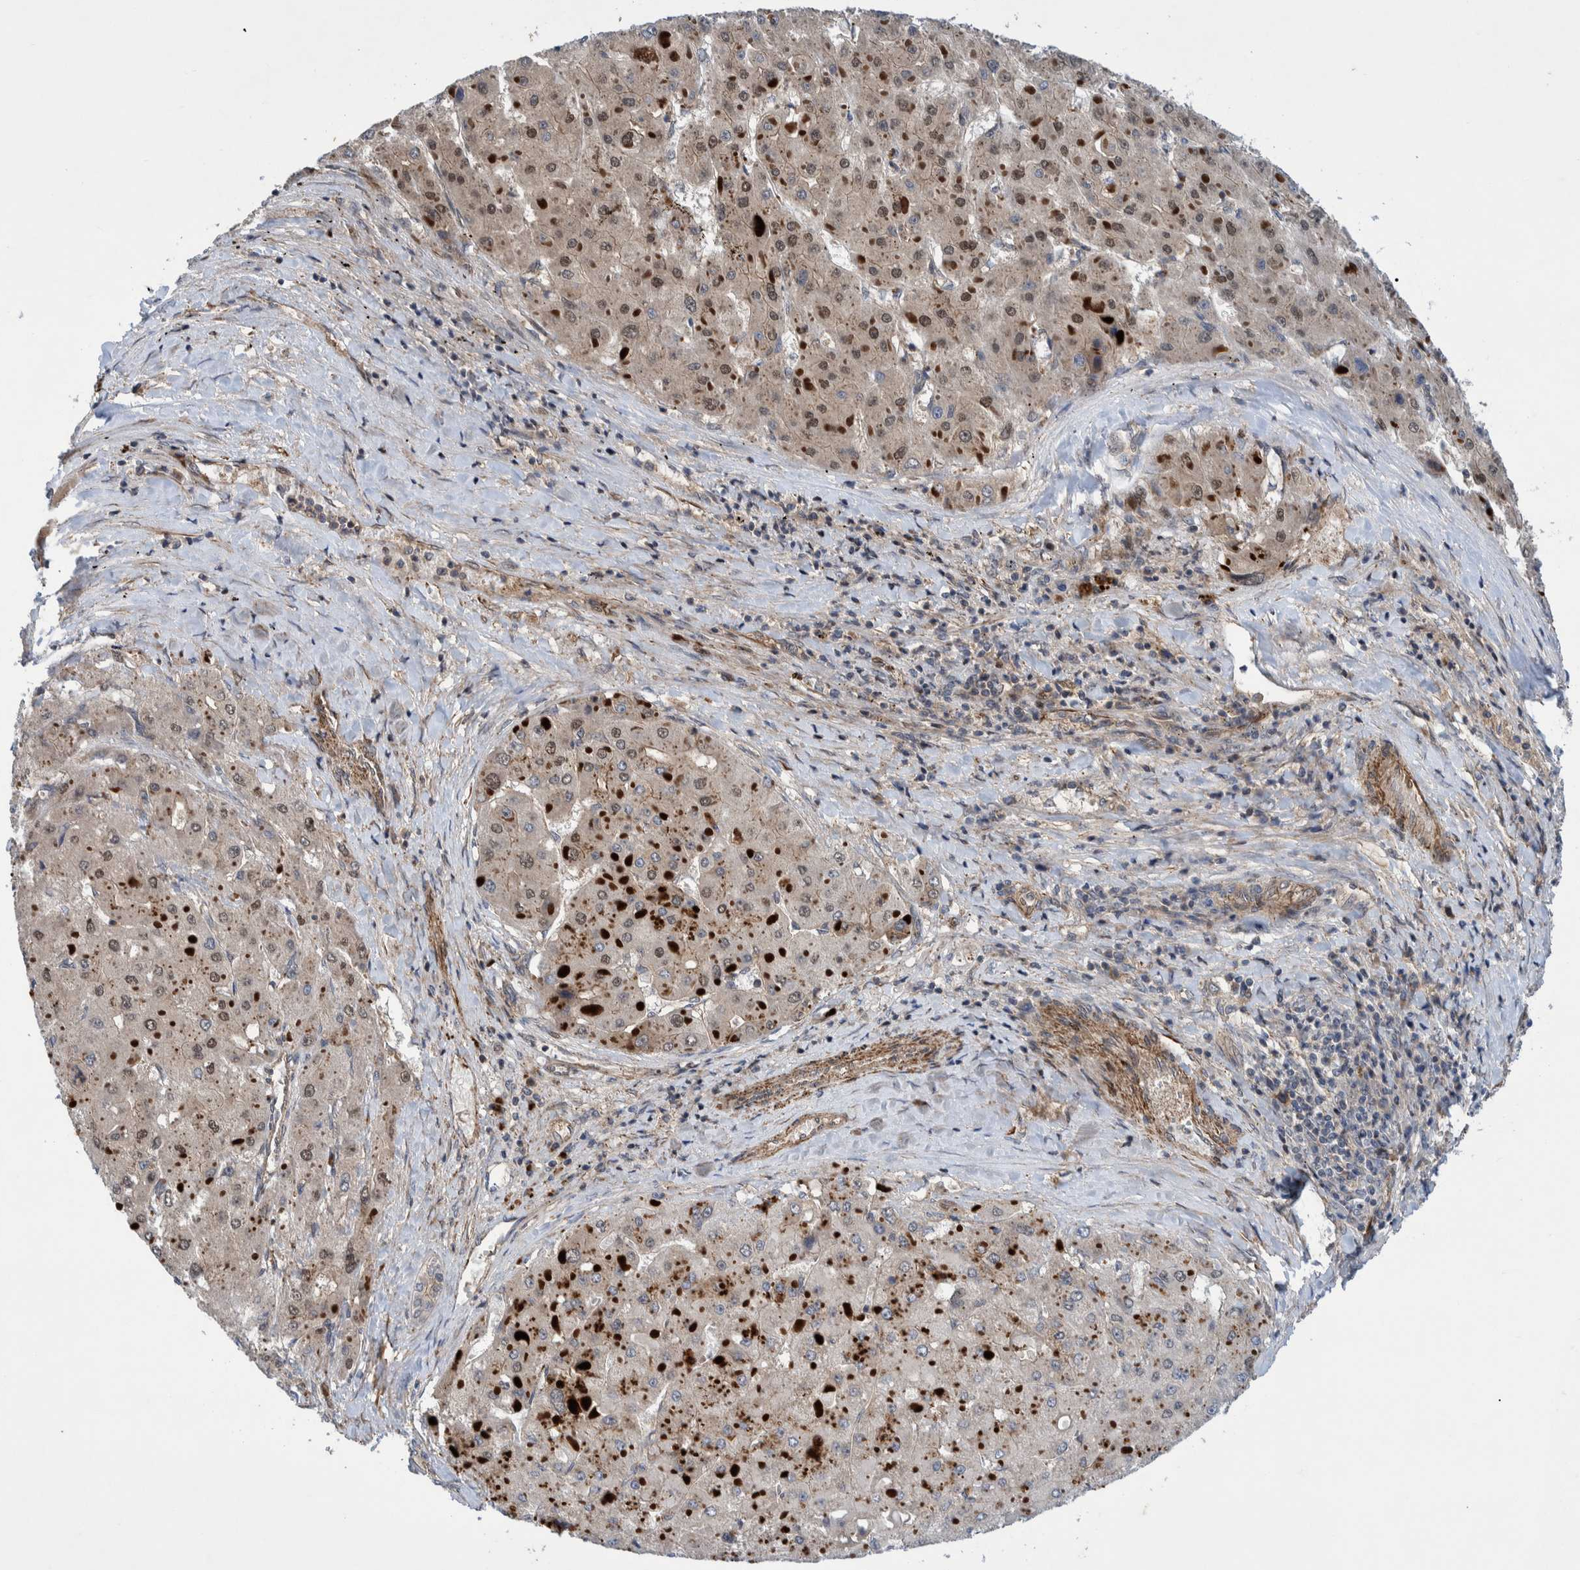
{"staining": {"intensity": "moderate", "quantity": "25%-75%", "location": "cytoplasmic/membranous,nuclear"}, "tissue": "liver cancer", "cell_type": "Tumor cells", "image_type": "cancer", "snomed": [{"axis": "morphology", "description": "Carcinoma, Hepatocellular, NOS"}, {"axis": "topography", "description": "Liver"}], "caption": "Immunohistochemistry staining of liver hepatocellular carcinoma, which demonstrates medium levels of moderate cytoplasmic/membranous and nuclear positivity in about 25%-75% of tumor cells indicating moderate cytoplasmic/membranous and nuclear protein expression. The staining was performed using DAB (brown) for protein detection and nuclei were counterstained in hematoxylin (blue).", "gene": "GRPEL2", "patient": {"sex": "female", "age": 73}}